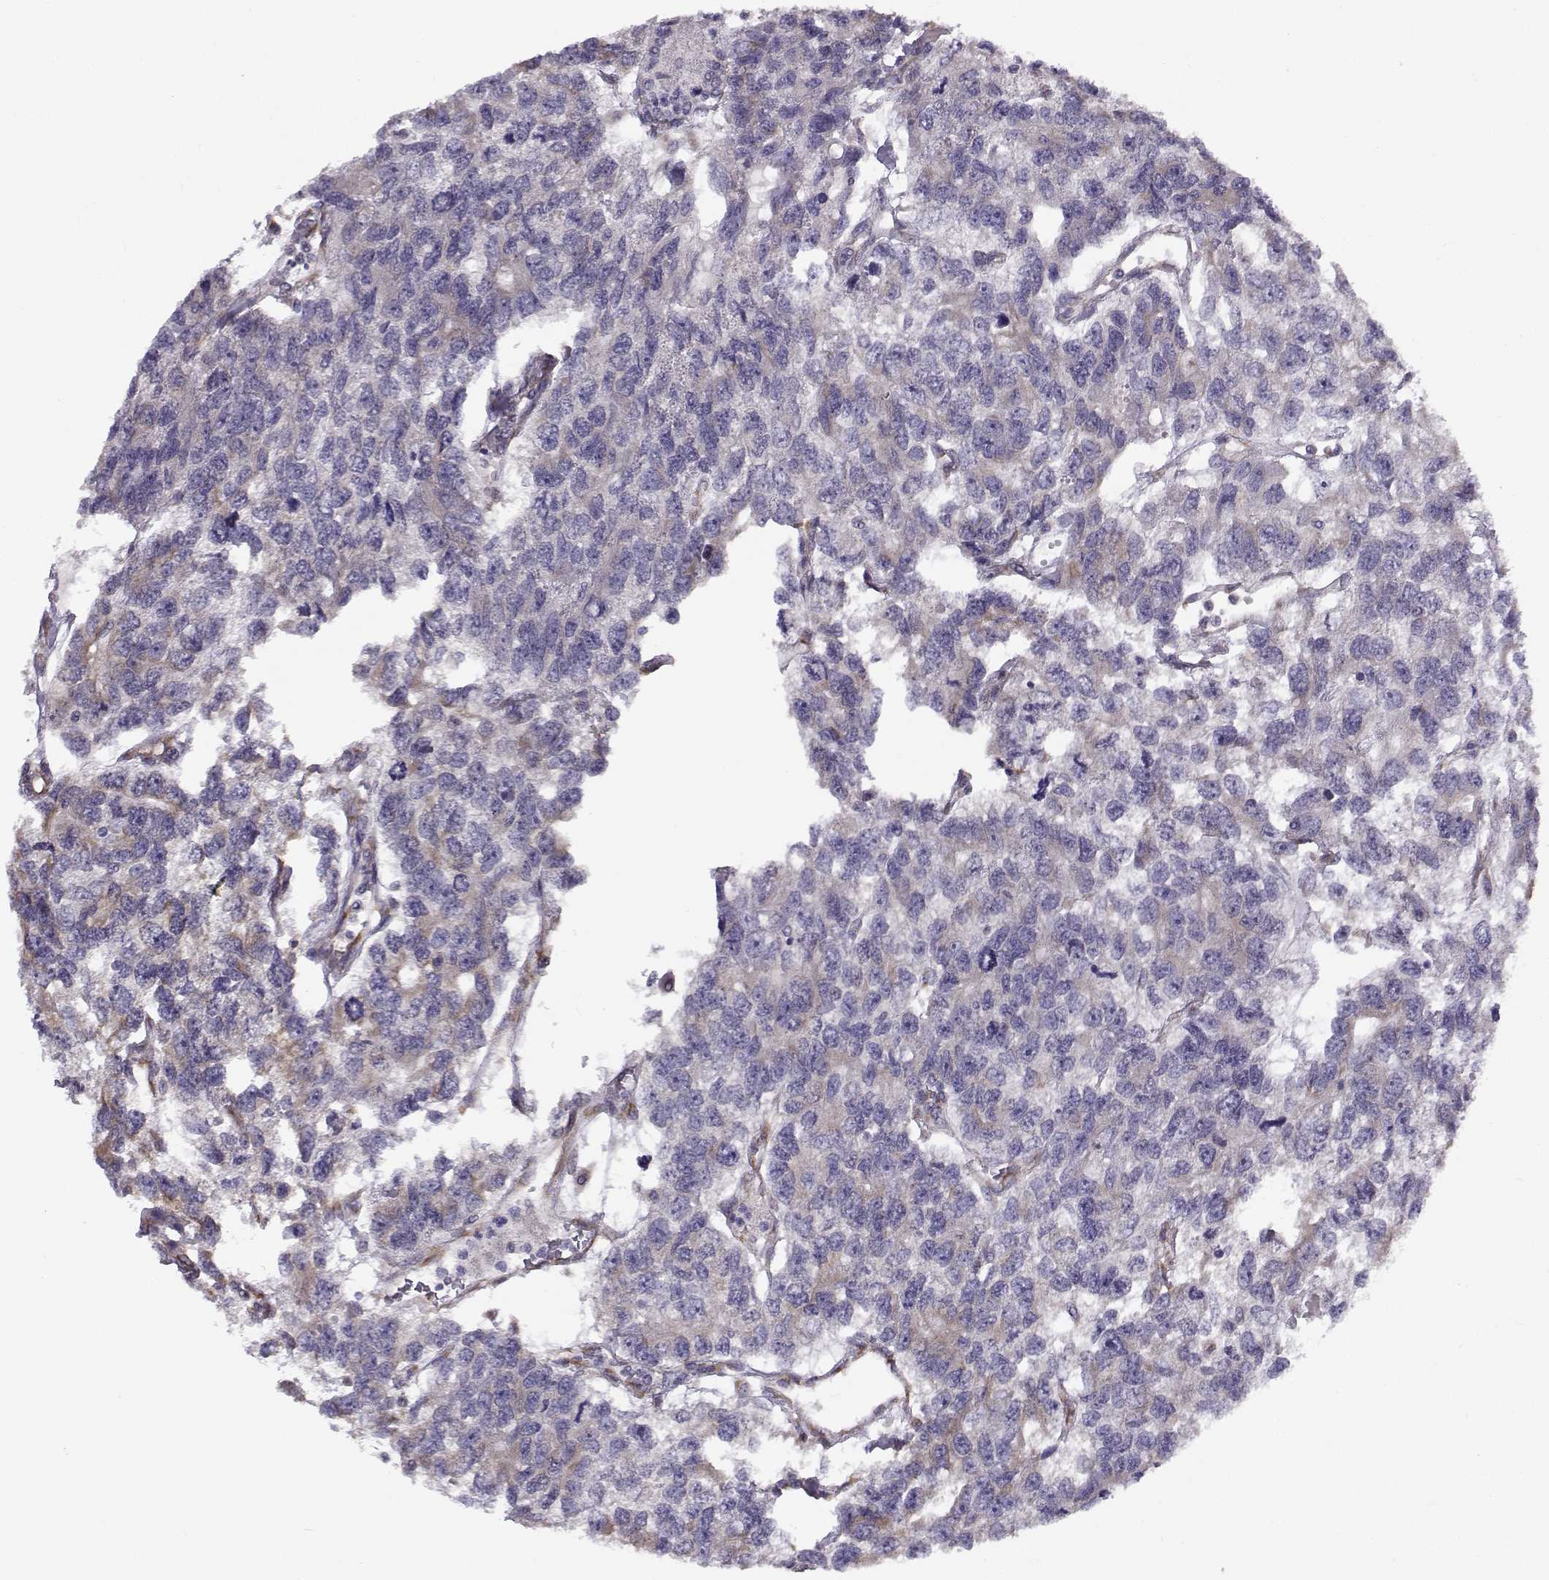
{"staining": {"intensity": "moderate", "quantity": "<25%", "location": "cytoplasmic/membranous"}, "tissue": "testis cancer", "cell_type": "Tumor cells", "image_type": "cancer", "snomed": [{"axis": "morphology", "description": "Seminoma, NOS"}, {"axis": "topography", "description": "Testis"}], "caption": "Testis seminoma stained for a protein (brown) reveals moderate cytoplasmic/membranous positive positivity in about <25% of tumor cells.", "gene": "BEND6", "patient": {"sex": "male", "age": 52}}